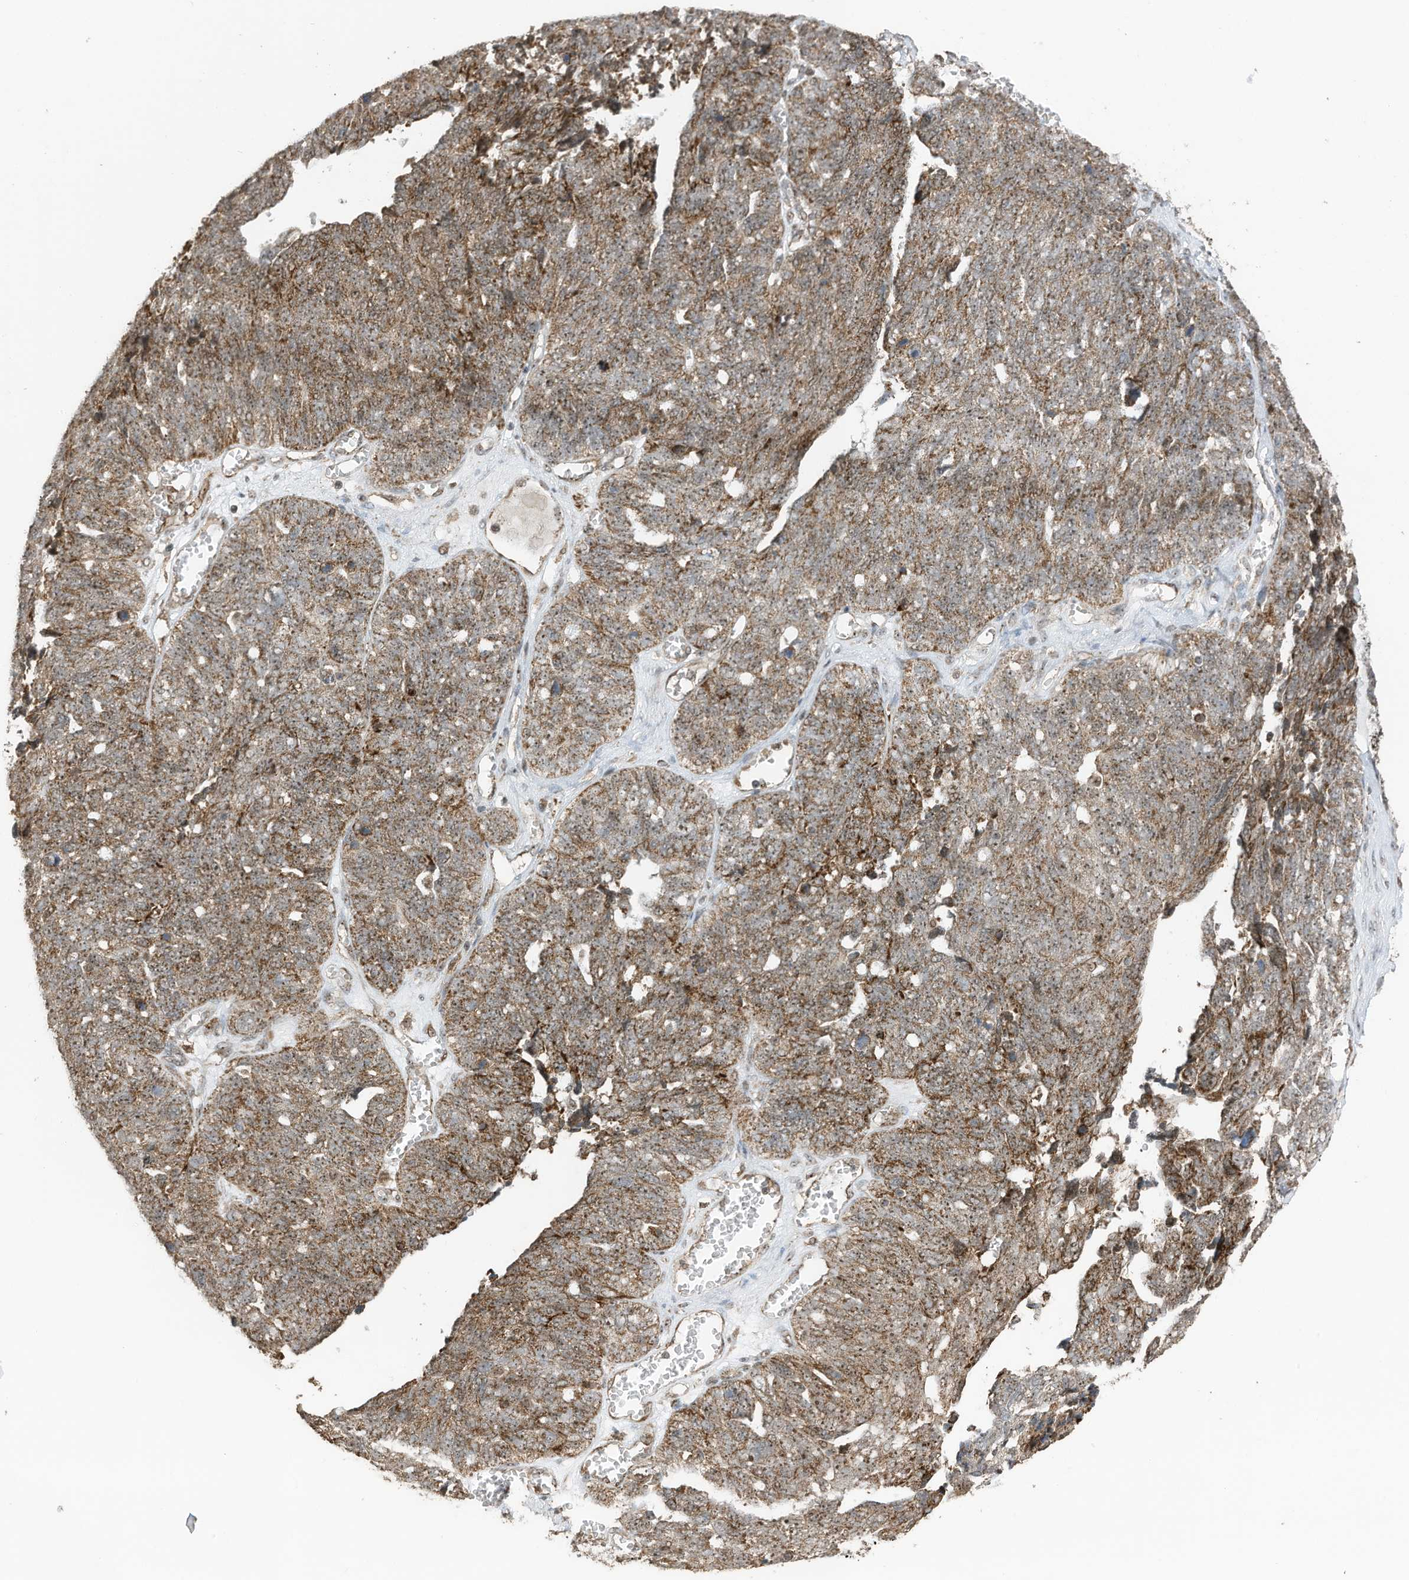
{"staining": {"intensity": "moderate", "quantity": ">75%", "location": "cytoplasmic/membranous"}, "tissue": "ovarian cancer", "cell_type": "Tumor cells", "image_type": "cancer", "snomed": [{"axis": "morphology", "description": "Cystadenocarcinoma, serous, NOS"}, {"axis": "topography", "description": "Ovary"}], "caption": "Protein expression by immunohistochemistry (IHC) exhibits moderate cytoplasmic/membranous staining in approximately >75% of tumor cells in ovarian cancer (serous cystadenocarcinoma). Nuclei are stained in blue.", "gene": "ERLEC1", "patient": {"sex": "female", "age": 79}}